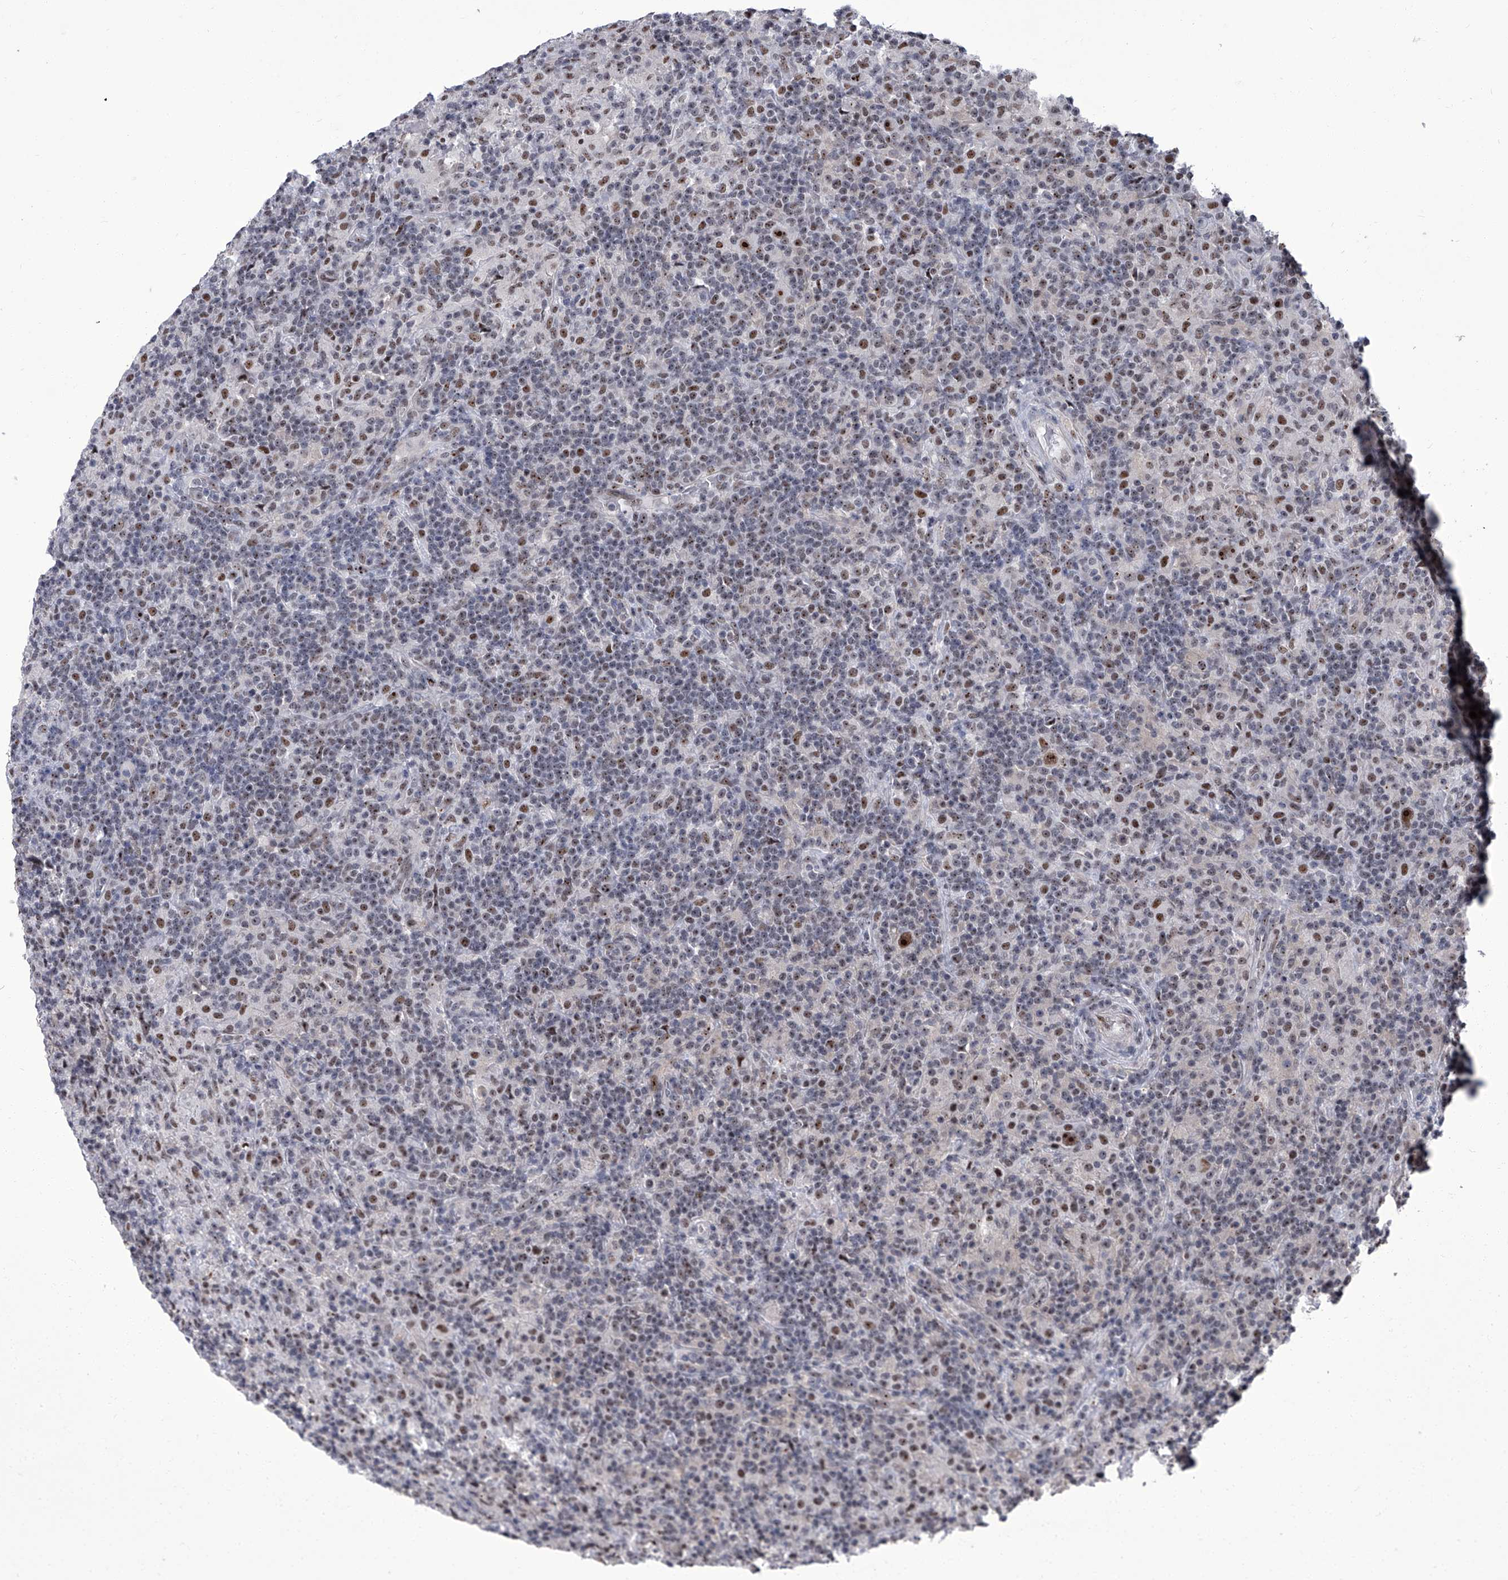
{"staining": {"intensity": "moderate", "quantity": ">75%", "location": "nuclear"}, "tissue": "lymphoma", "cell_type": "Tumor cells", "image_type": "cancer", "snomed": [{"axis": "morphology", "description": "Hodgkin's disease, NOS"}, {"axis": "topography", "description": "Lymph node"}], "caption": "Immunohistochemical staining of human lymphoma demonstrates moderate nuclear protein expression in about >75% of tumor cells.", "gene": "CMTR1", "patient": {"sex": "male", "age": 70}}